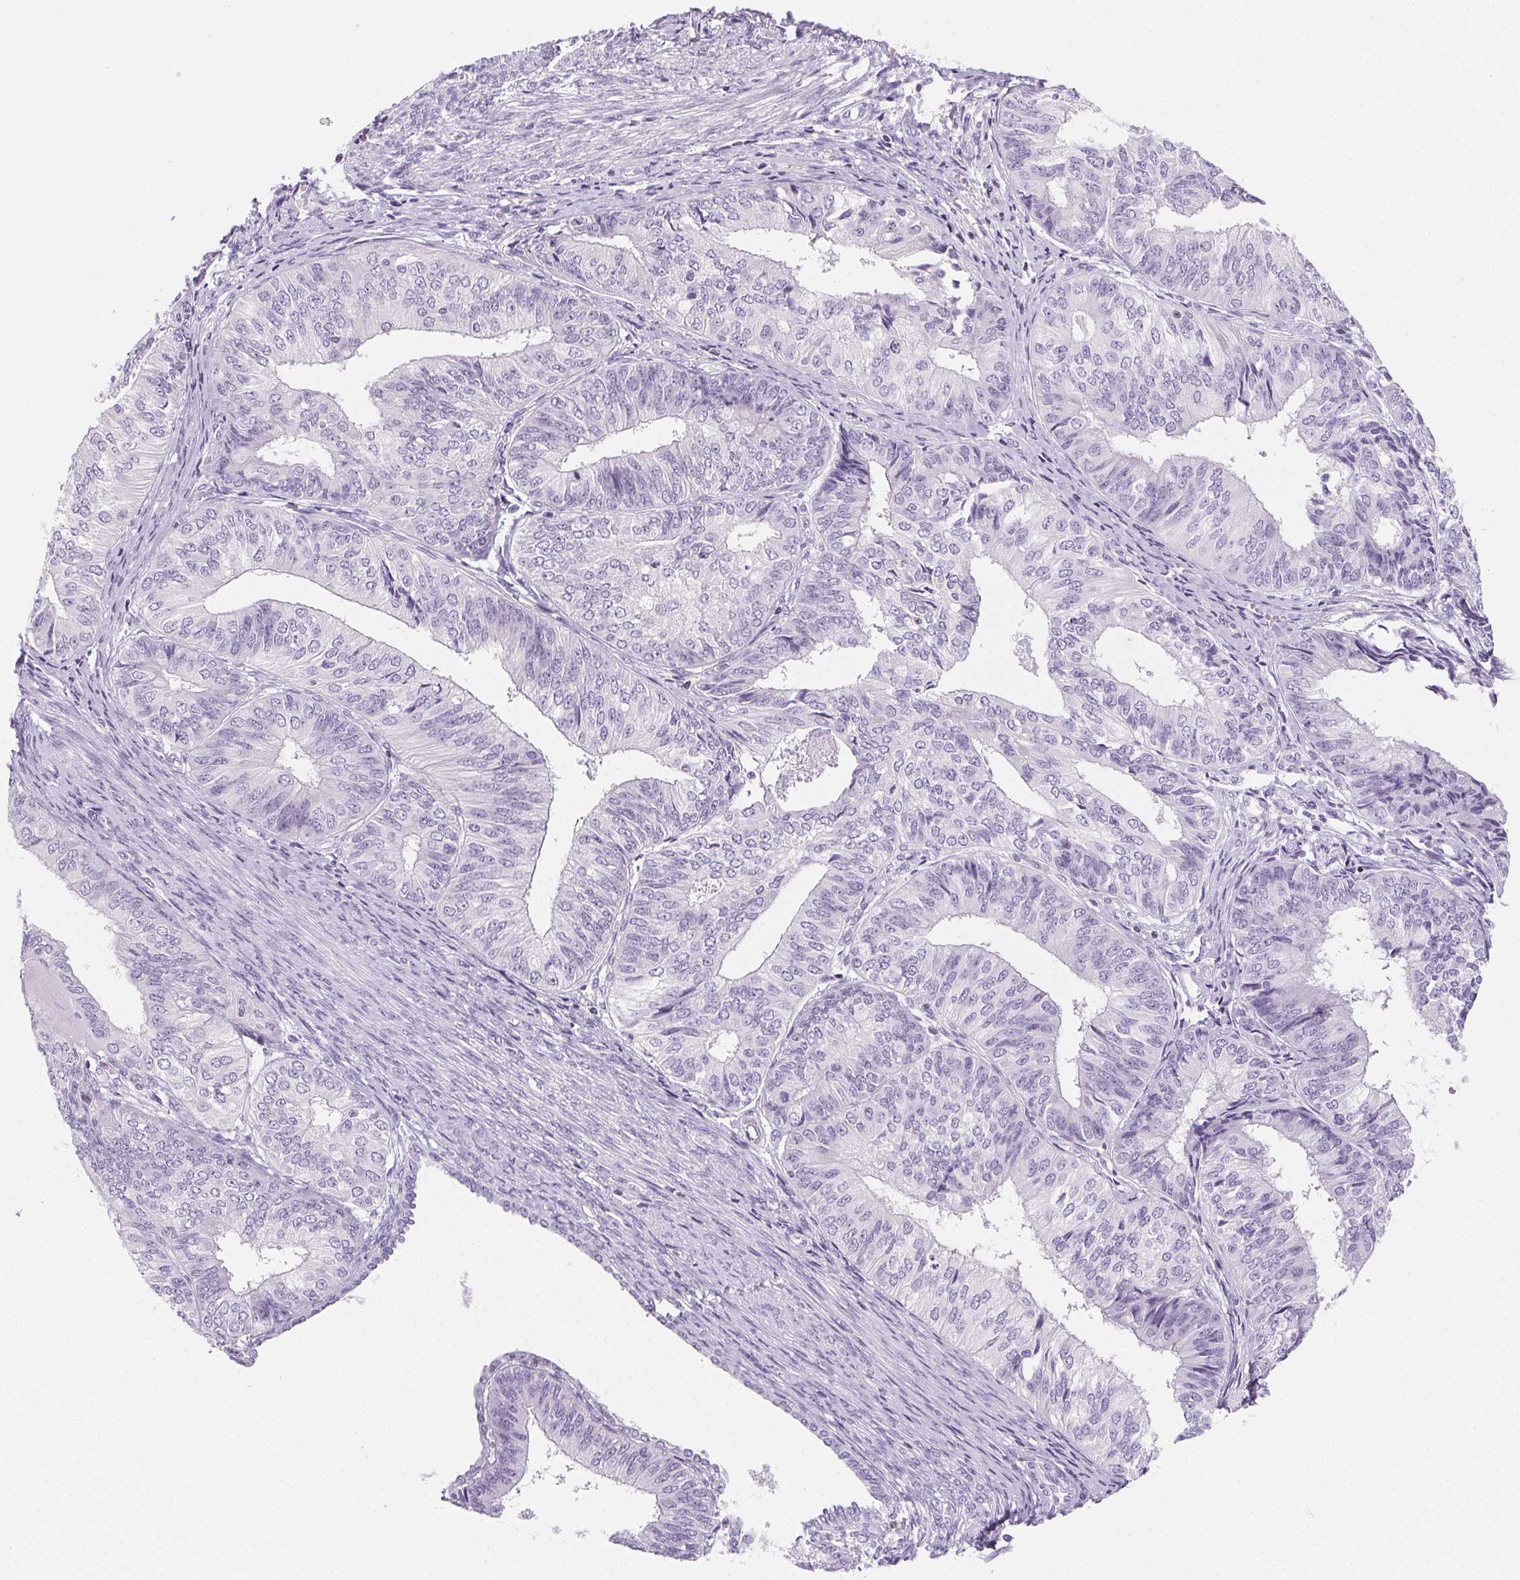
{"staining": {"intensity": "negative", "quantity": "none", "location": "none"}, "tissue": "endometrial cancer", "cell_type": "Tumor cells", "image_type": "cancer", "snomed": [{"axis": "morphology", "description": "Adenocarcinoma, NOS"}, {"axis": "topography", "description": "Endometrium"}], "caption": "Protein analysis of adenocarcinoma (endometrial) displays no significant expression in tumor cells.", "gene": "BEND2", "patient": {"sex": "female", "age": 58}}